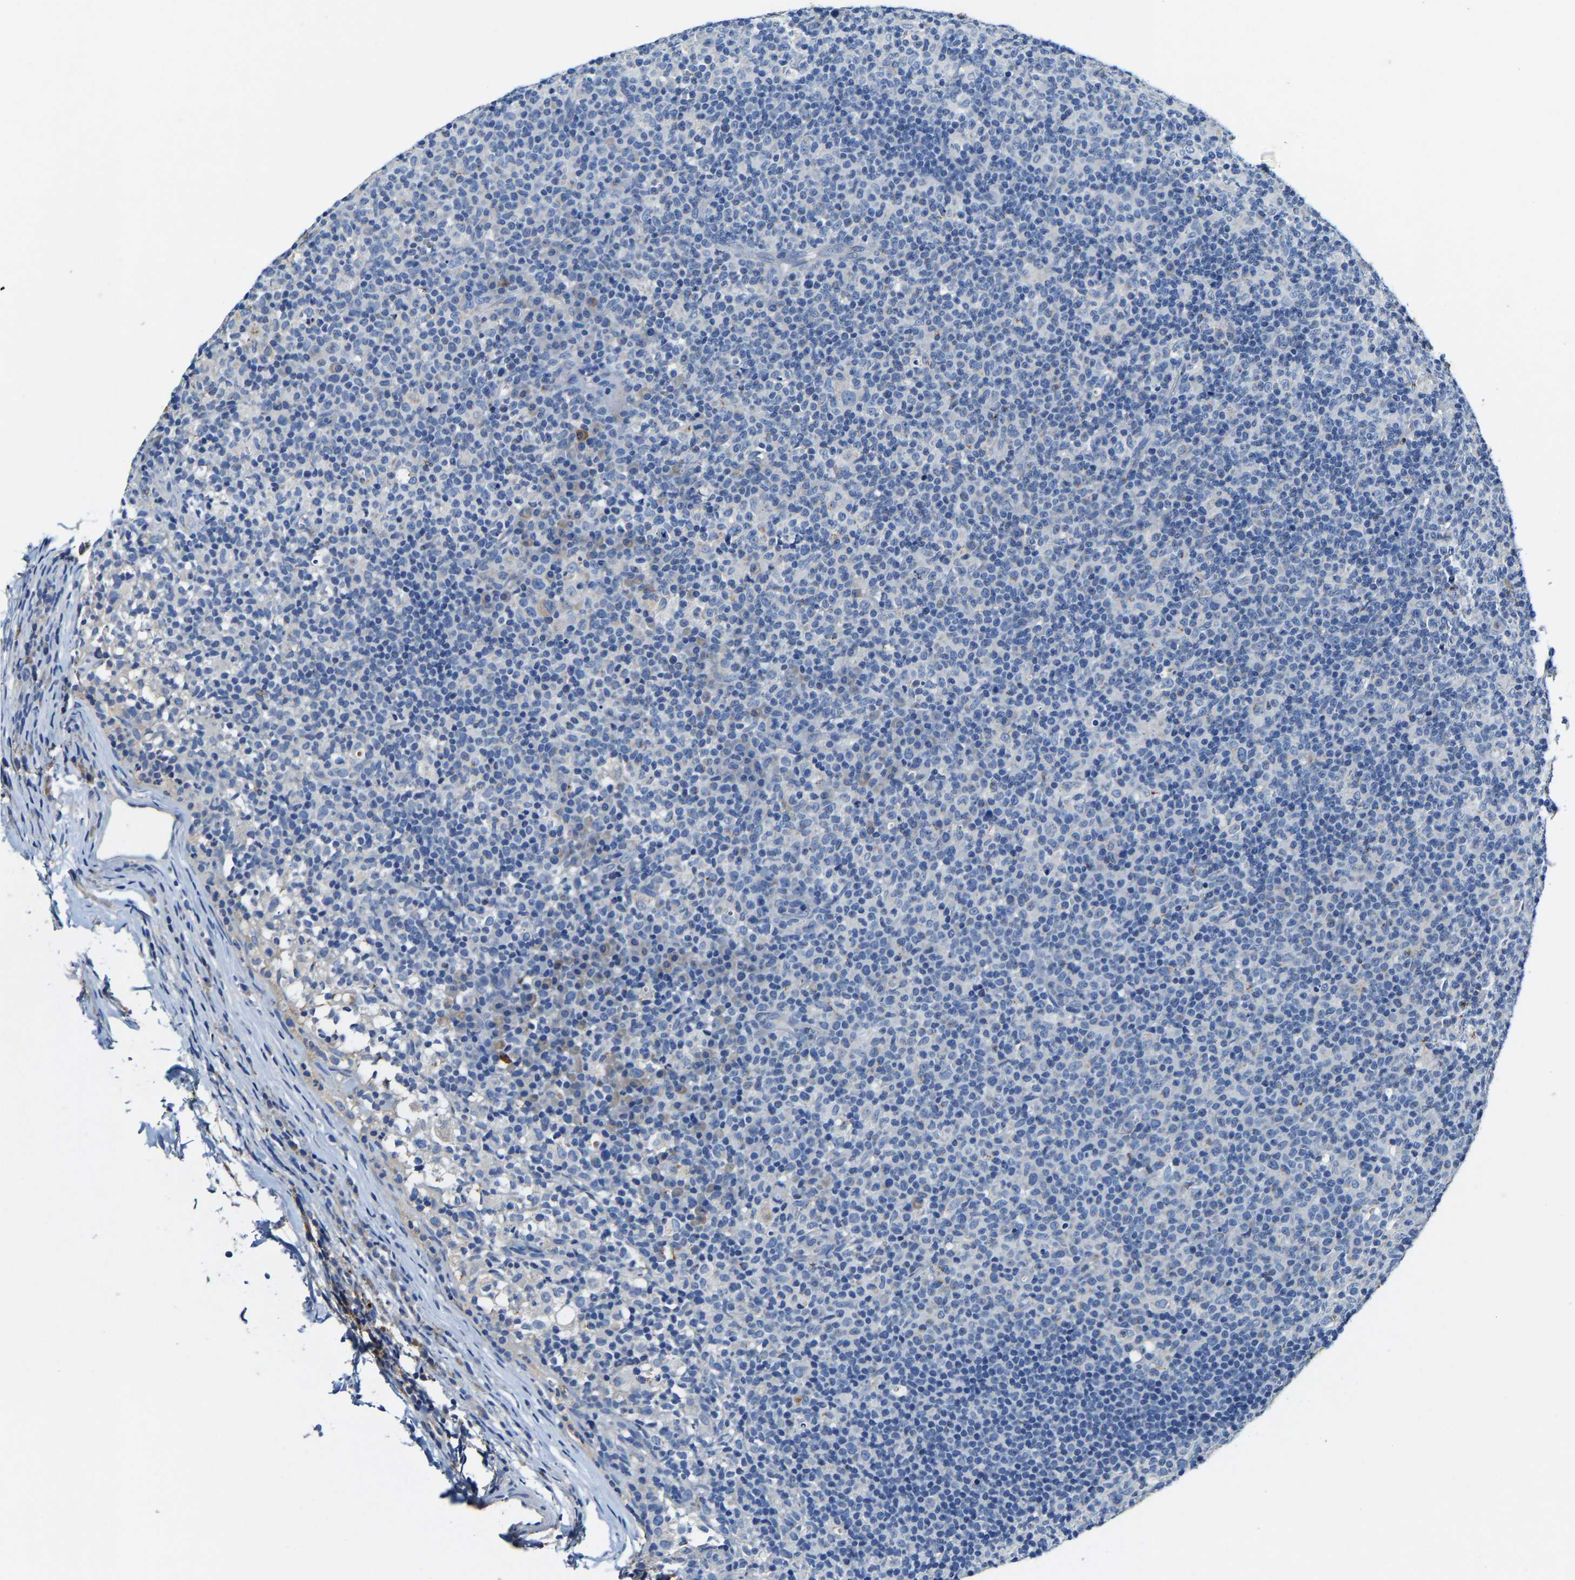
{"staining": {"intensity": "negative", "quantity": "none", "location": "none"}, "tissue": "lymph node", "cell_type": "Germinal center cells", "image_type": "normal", "snomed": [{"axis": "morphology", "description": "Normal tissue, NOS"}, {"axis": "morphology", "description": "Inflammation, NOS"}, {"axis": "topography", "description": "Lymph node"}], "caption": "Germinal center cells are negative for protein expression in normal human lymph node. The staining was performed using DAB (3,3'-diaminobenzidine) to visualize the protein expression in brown, while the nuclei were stained in blue with hematoxylin (Magnification: 20x).", "gene": "SLC25A25", "patient": {"sex": "male", "age": 55}}